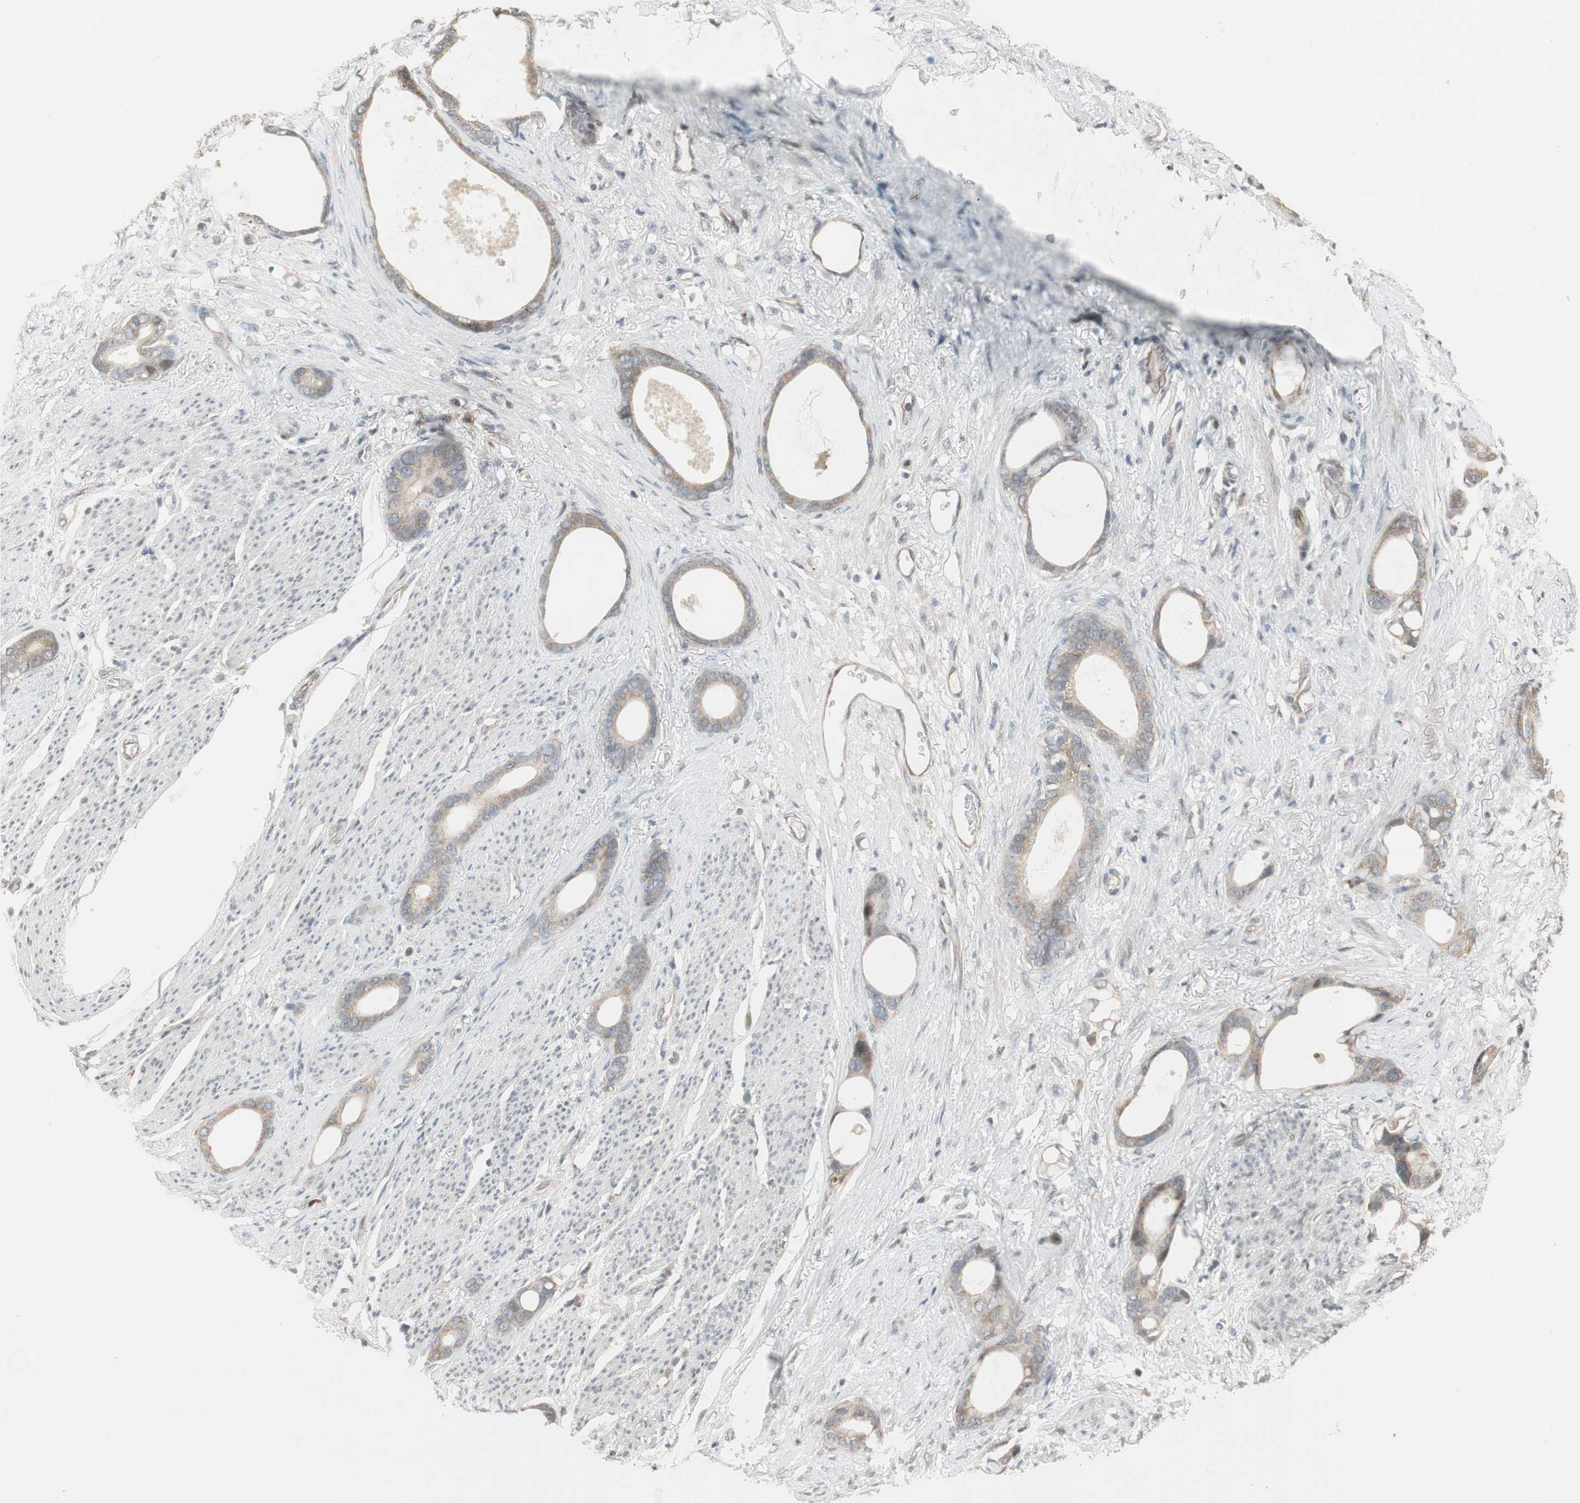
{"staining": {"intensity": "weak", "quantity": "25%-75%", "location": "cytoplasmic/membranous"}, "tissue": "stomach cancer", "cell_type": "Tumor cells", "image_type": "cancer", "snomed": [{"axis": "morphology", "description": "Adenocarcinoma, NOS"}, {"axis": "topography", "description": "Stomach"}], "caption": "Immunohistochemical staining of human stomach cancer (adenocarcinoma) displays low levels of weak cytoplasmic/membranous expression in about 25%-75% of tumor cells. (Brightfield microscopy of DAB IHC at high magnification).", "gene": "SNX4", "patient": {"sex": "female", "age": 75}}